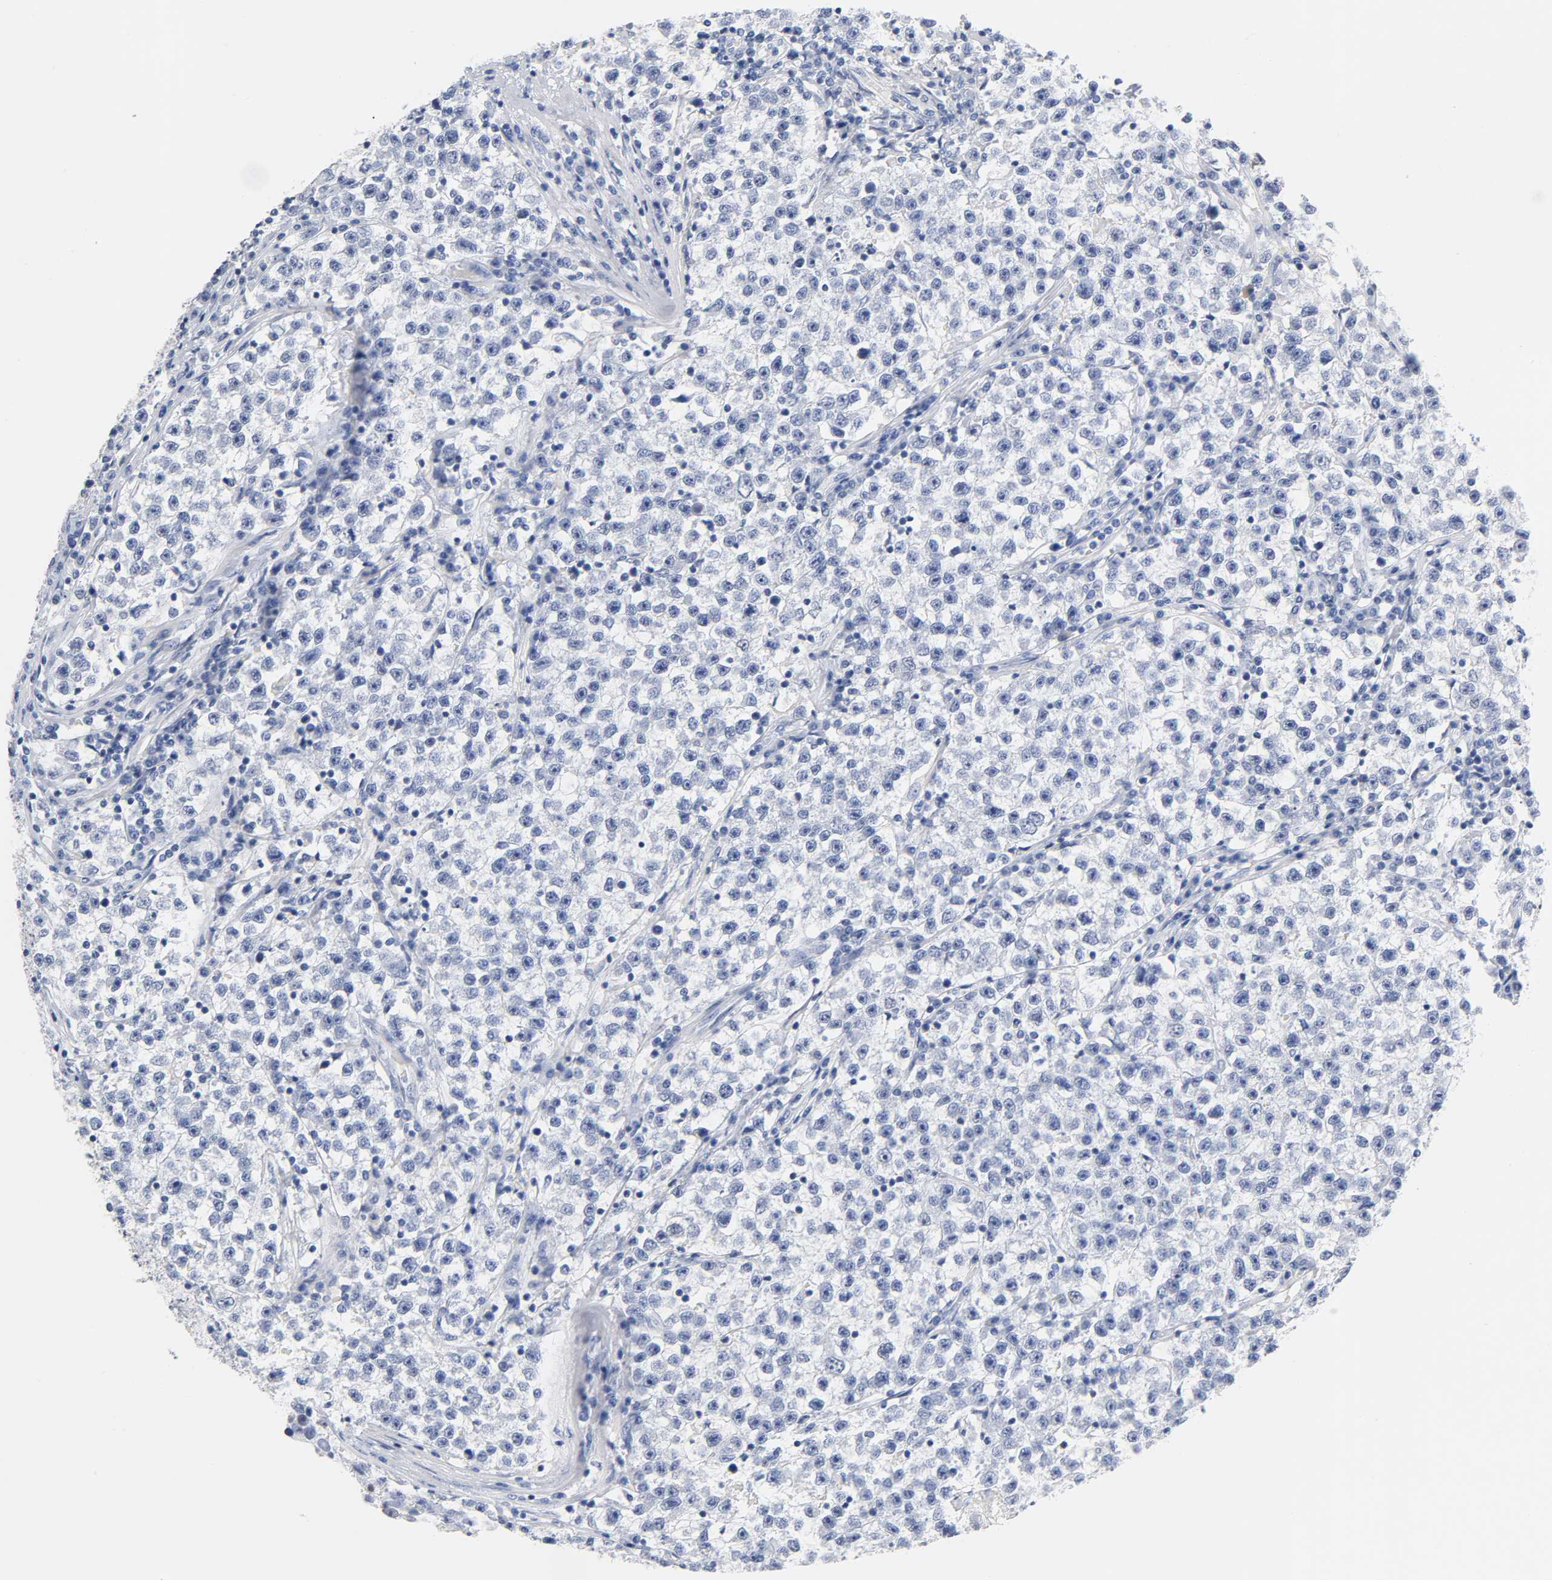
{"staining": {"intensity": "negative", "quantity": "none", "location": "none"}, "tissue": "testis cancer", "cell_type": "Tumor cells", "image_type": "cancer", "snomed": [{"axis": "morphology", "description": "Seminoma, NOS"}, {"axis": "topography", "description": "Testis"}], "caption": "Immunohistochemistry (IHC) of human seminoma (testis) displays no expression in tumor cells. (Stains: DAB (3,3'-diaminobenzidine) immunohistochemistry with hematoxylin counter stain, Microscopy: brightfield microscopy at high magnification).", "gene": "NAB2", "patient": {"sex": "male", "age": 22}}